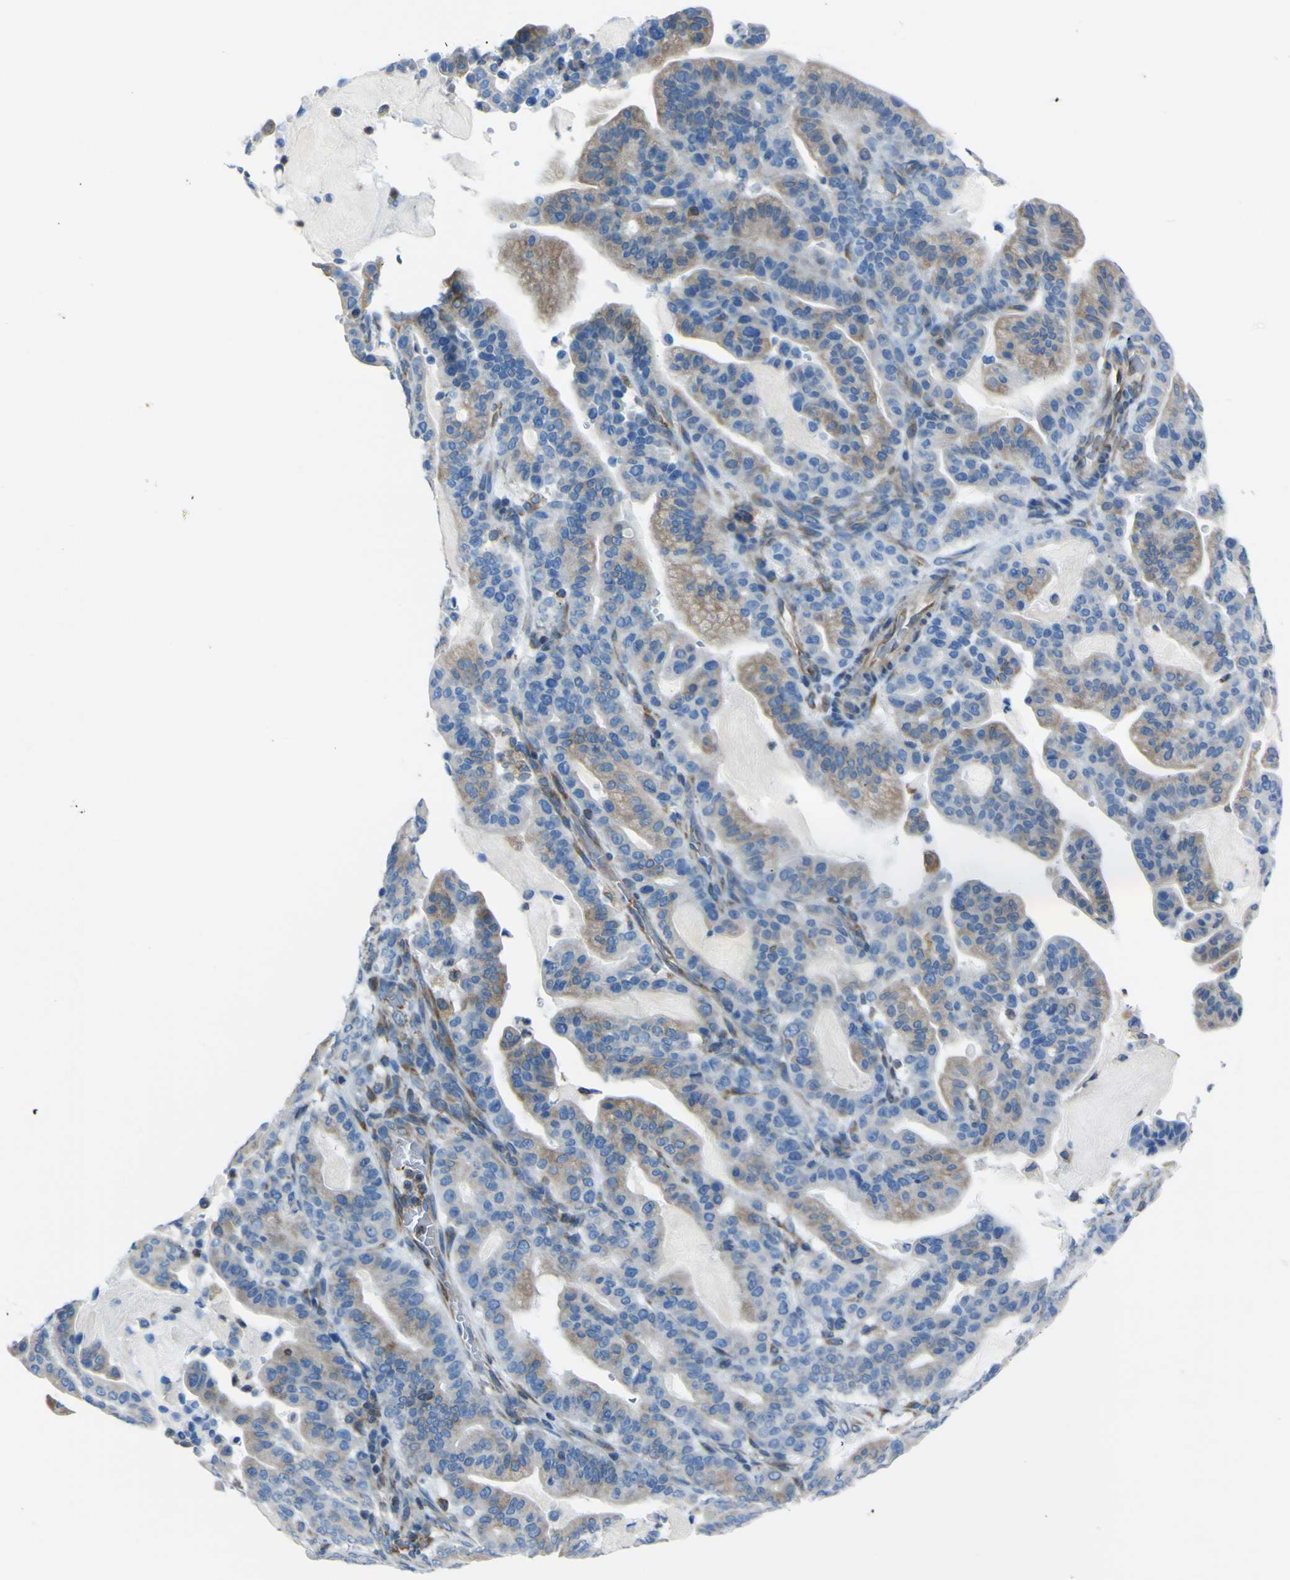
{"staining": {"intensity": "moderate", "quantity": "25%-75%", "location": "cytoplasmic/membranous"}, "tissue": "pancreatic cancer", "cell_type": "Tumor cells", "image_type": "cancer", "snomed": [{"axis": "morphology", "description": "Adenocarcinoma, NOS"}, {"axis": "topography", "description": "Pancreas"}], "caption": "The immunohistochemical stain shows moderate cytoplasmic/membranous positivity in tumor cells of pancreatic adenocarcinoma tissue.", "gene": "STIM1", "patient": {"sex": "male", "age": 63}}